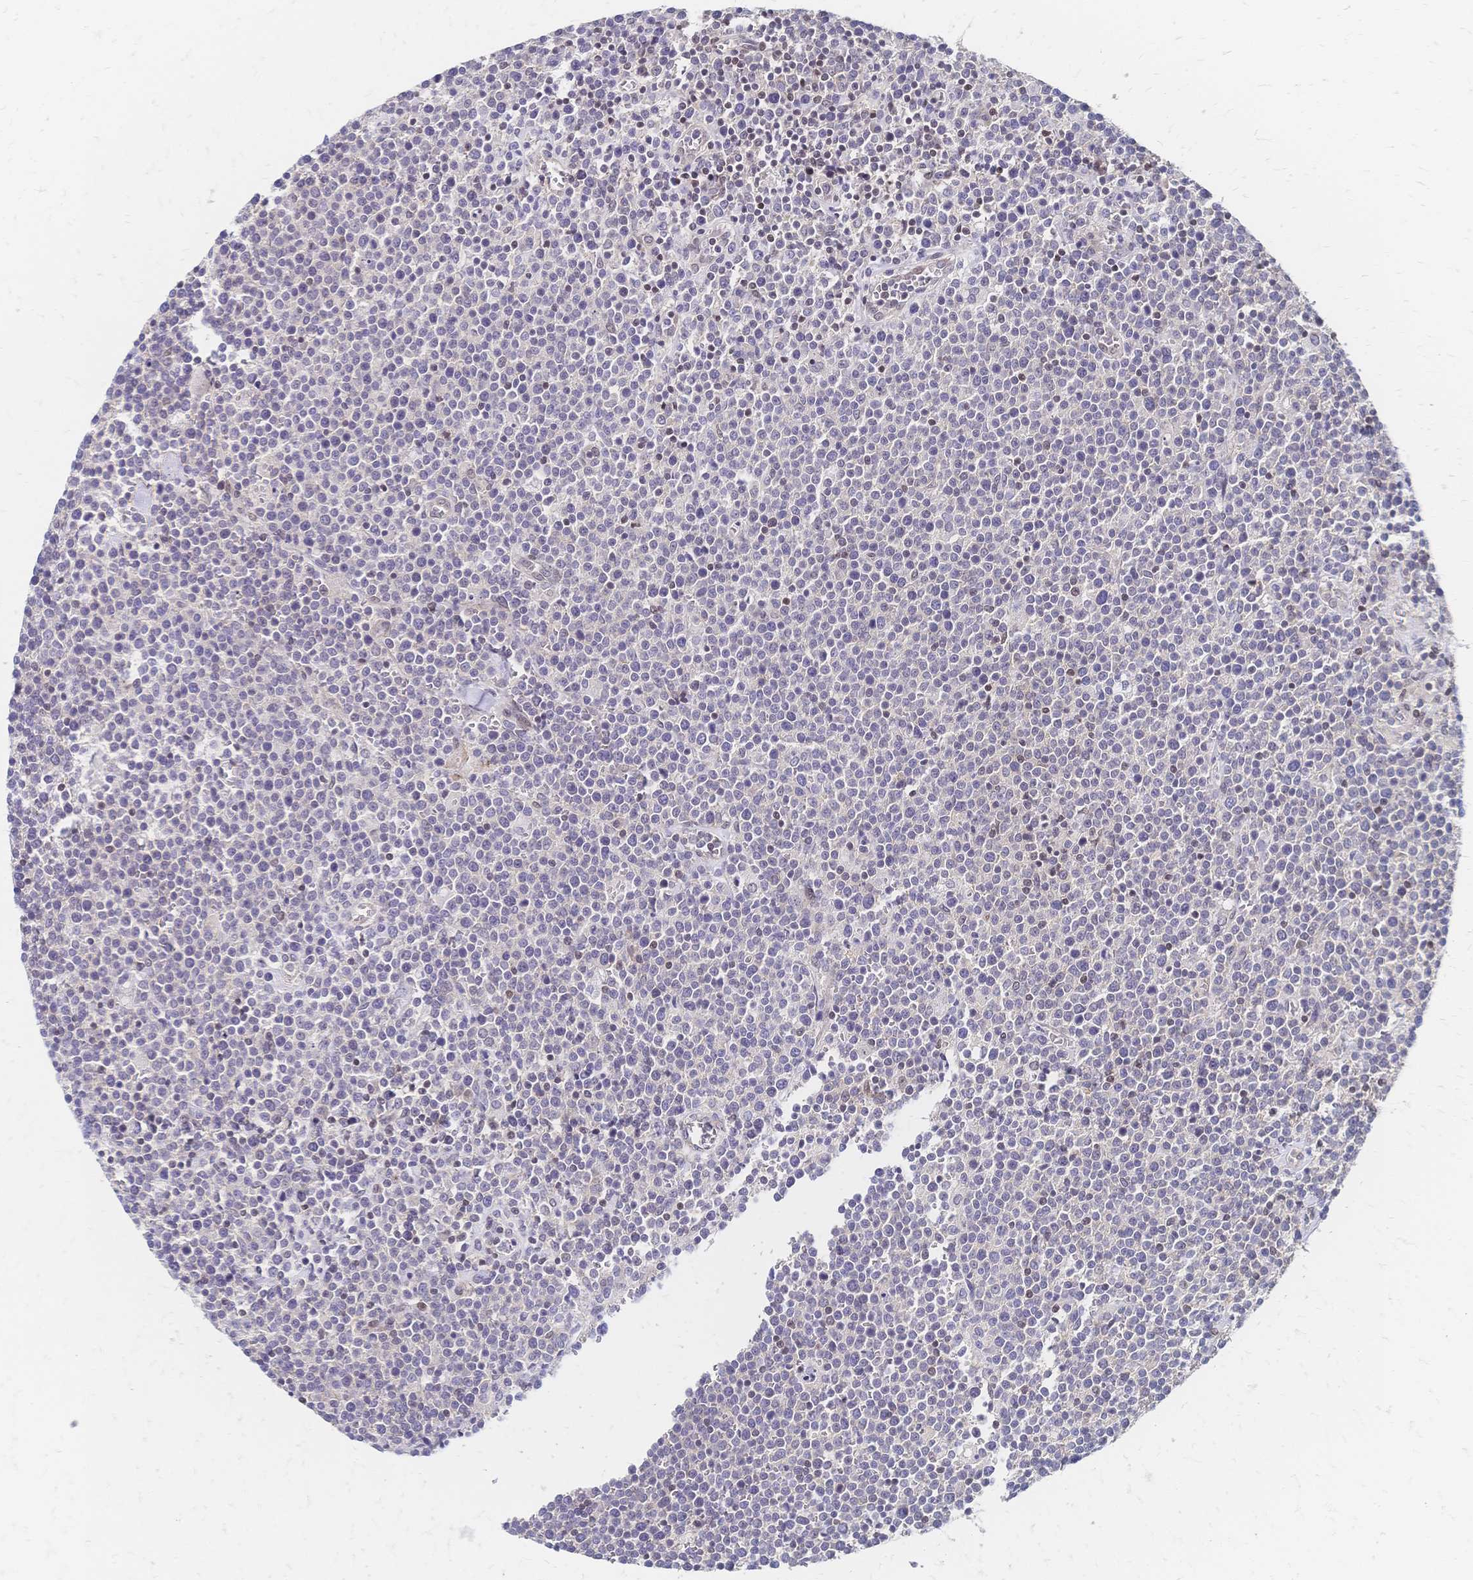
{"staining": {"intensity": "negative", "quantity": "none", "location": "none"}, "tissue": "lymphoma", "cell_type": "Tumor cells", "image_type": "cancer", "snomed": [{"axis": "morphology", "description": "Malignant lymphoma, non-Hodgkin's type, High grade"}, {"axis": "topography", "description": "Lymph node"}], "caption": "High magnification brightfield microscopy of lymphoma stained with DAB (brown) and counterstained with hematoxylin (blue): tumor cells show no significant positivity. (DAB IHC with hematoxylin counter stain).", "gene": "CBX7", "patient": {"sex": "male", "age": 61}}